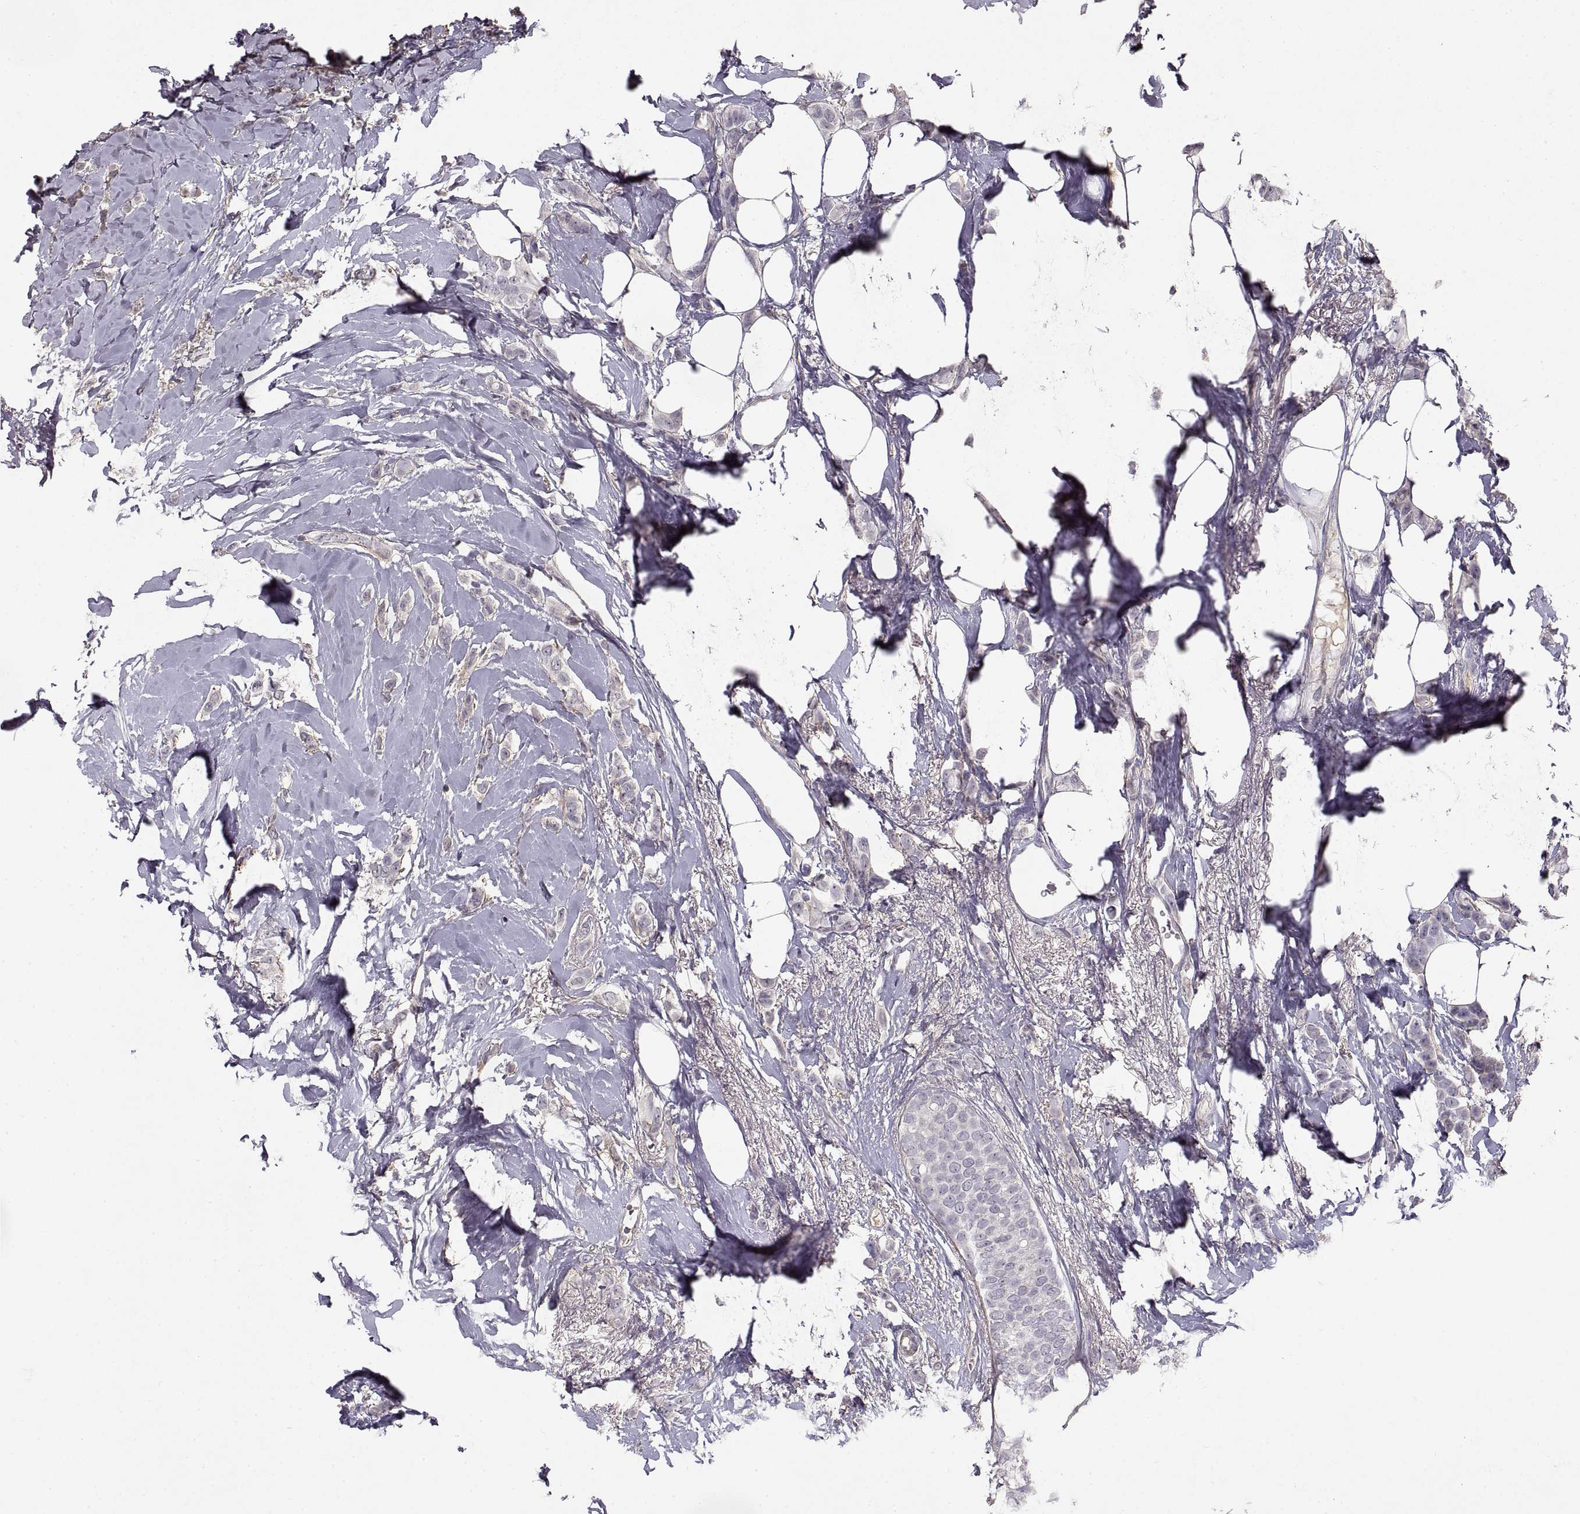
{"staining": {"intensity": "negative", "quantity": "none", "location": "none"}, "tissue": "breast cancer", "cell_type": "Tumor cells", "image_type": "cancer", "snomed": [{"axis": "morphology", "description": "Lobular carcinoma"}, {"axis": "topography", "description": "Breast"}], "caption": "Tumor cells show no significant protein expression in breast cancer (lobular carcinoma).", "gene": "ADAM11", "patient": {"sex": "female", "age": 66}}